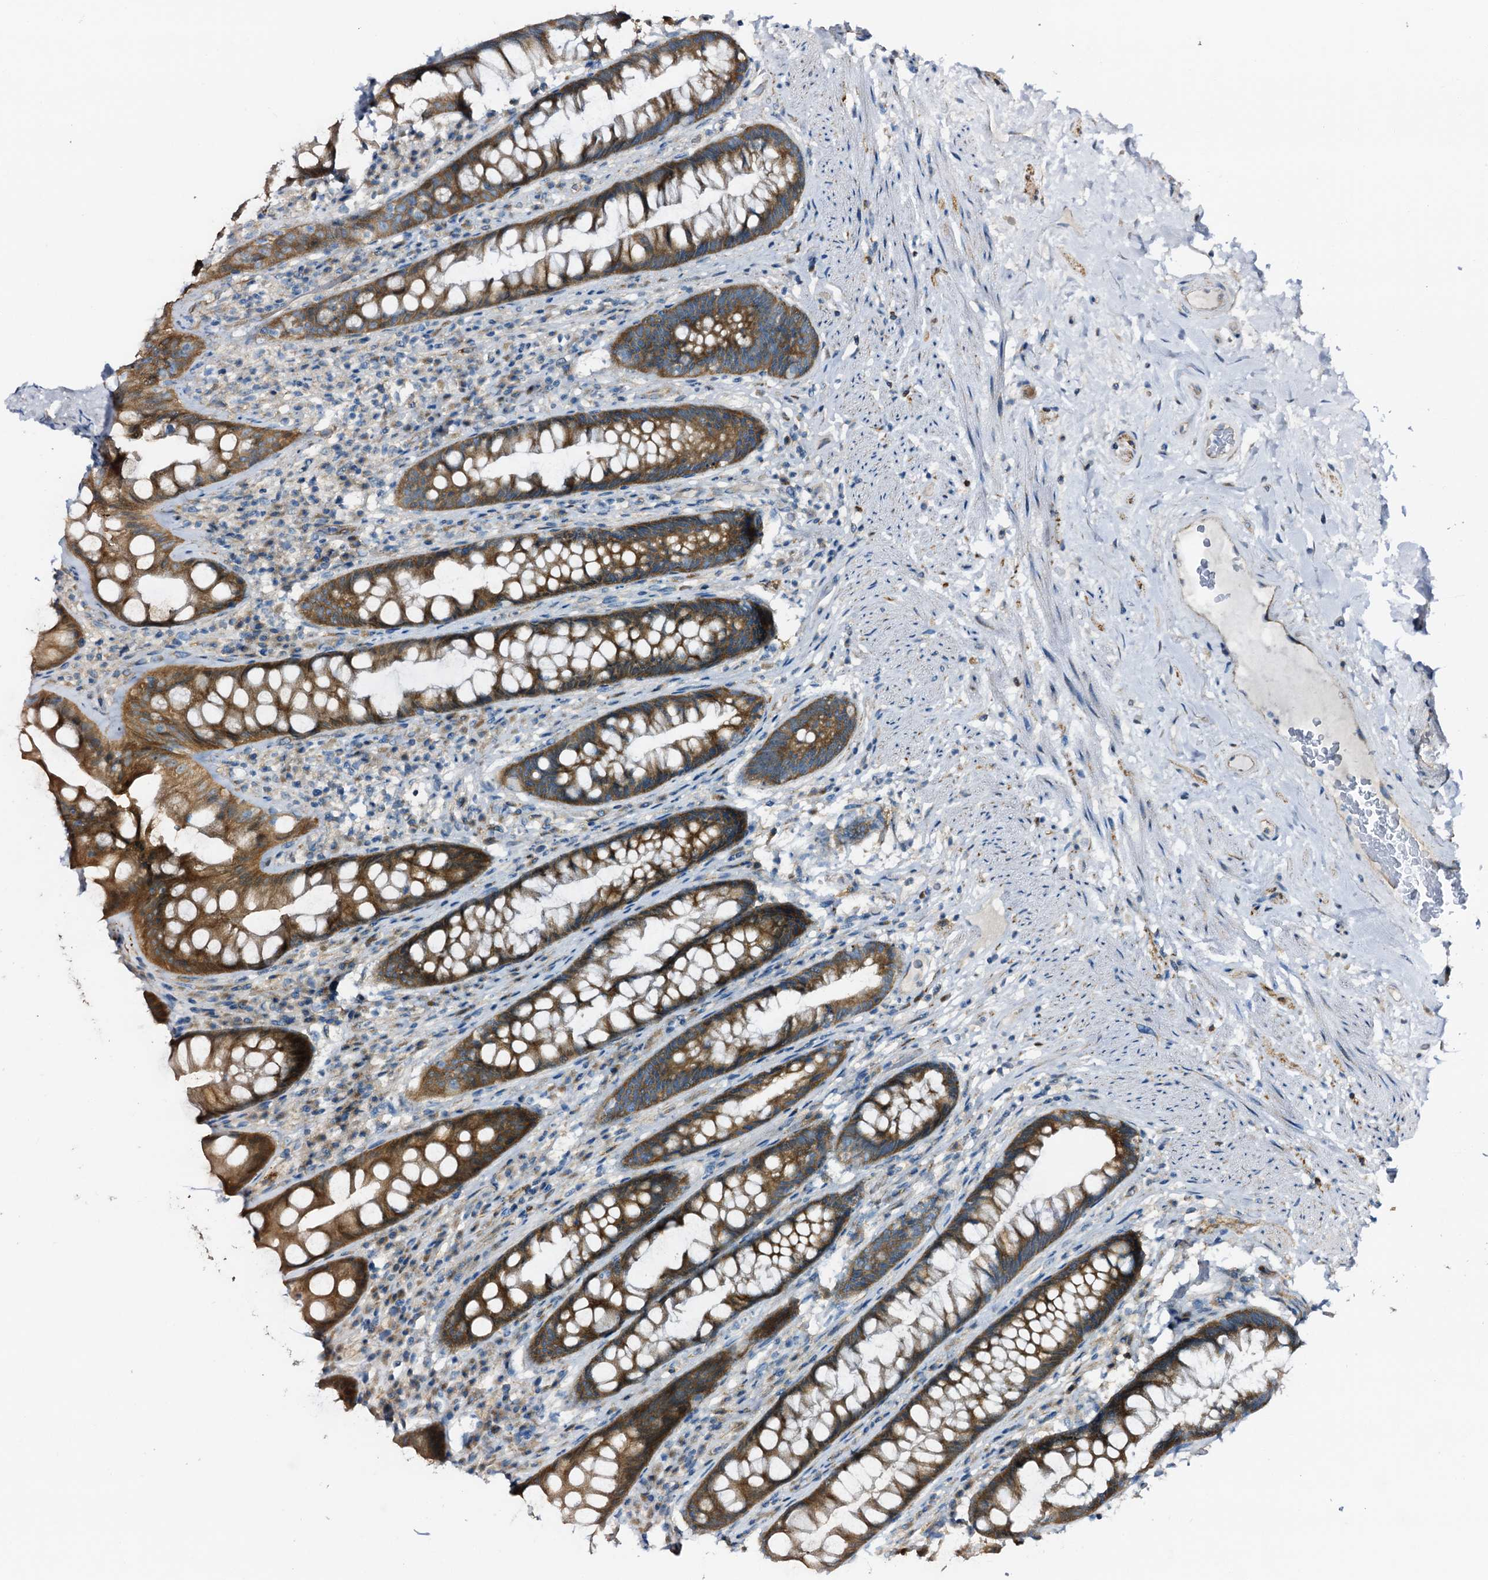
{"staining": {"intensity": "moderate", "quantity": ">75%", "location": "cytoplasmic/membranous"}, "tissue": "rectum", "cell_type": "Glandular cells", "image_type": "normal", "snomed": [{"axis": "morphology", "description": "Normal tissue, NOS"}, {"axis": "topography", "description": "Rectum"}], "caption": "A high-resolution histopathology image shows IHC staining of benign rectum, which displays moderate cytoplasmic/membranous positivity in about >75% of glandular cells.", "gene": "STARD13", "patient": {"sex": "male", "age": 74}}